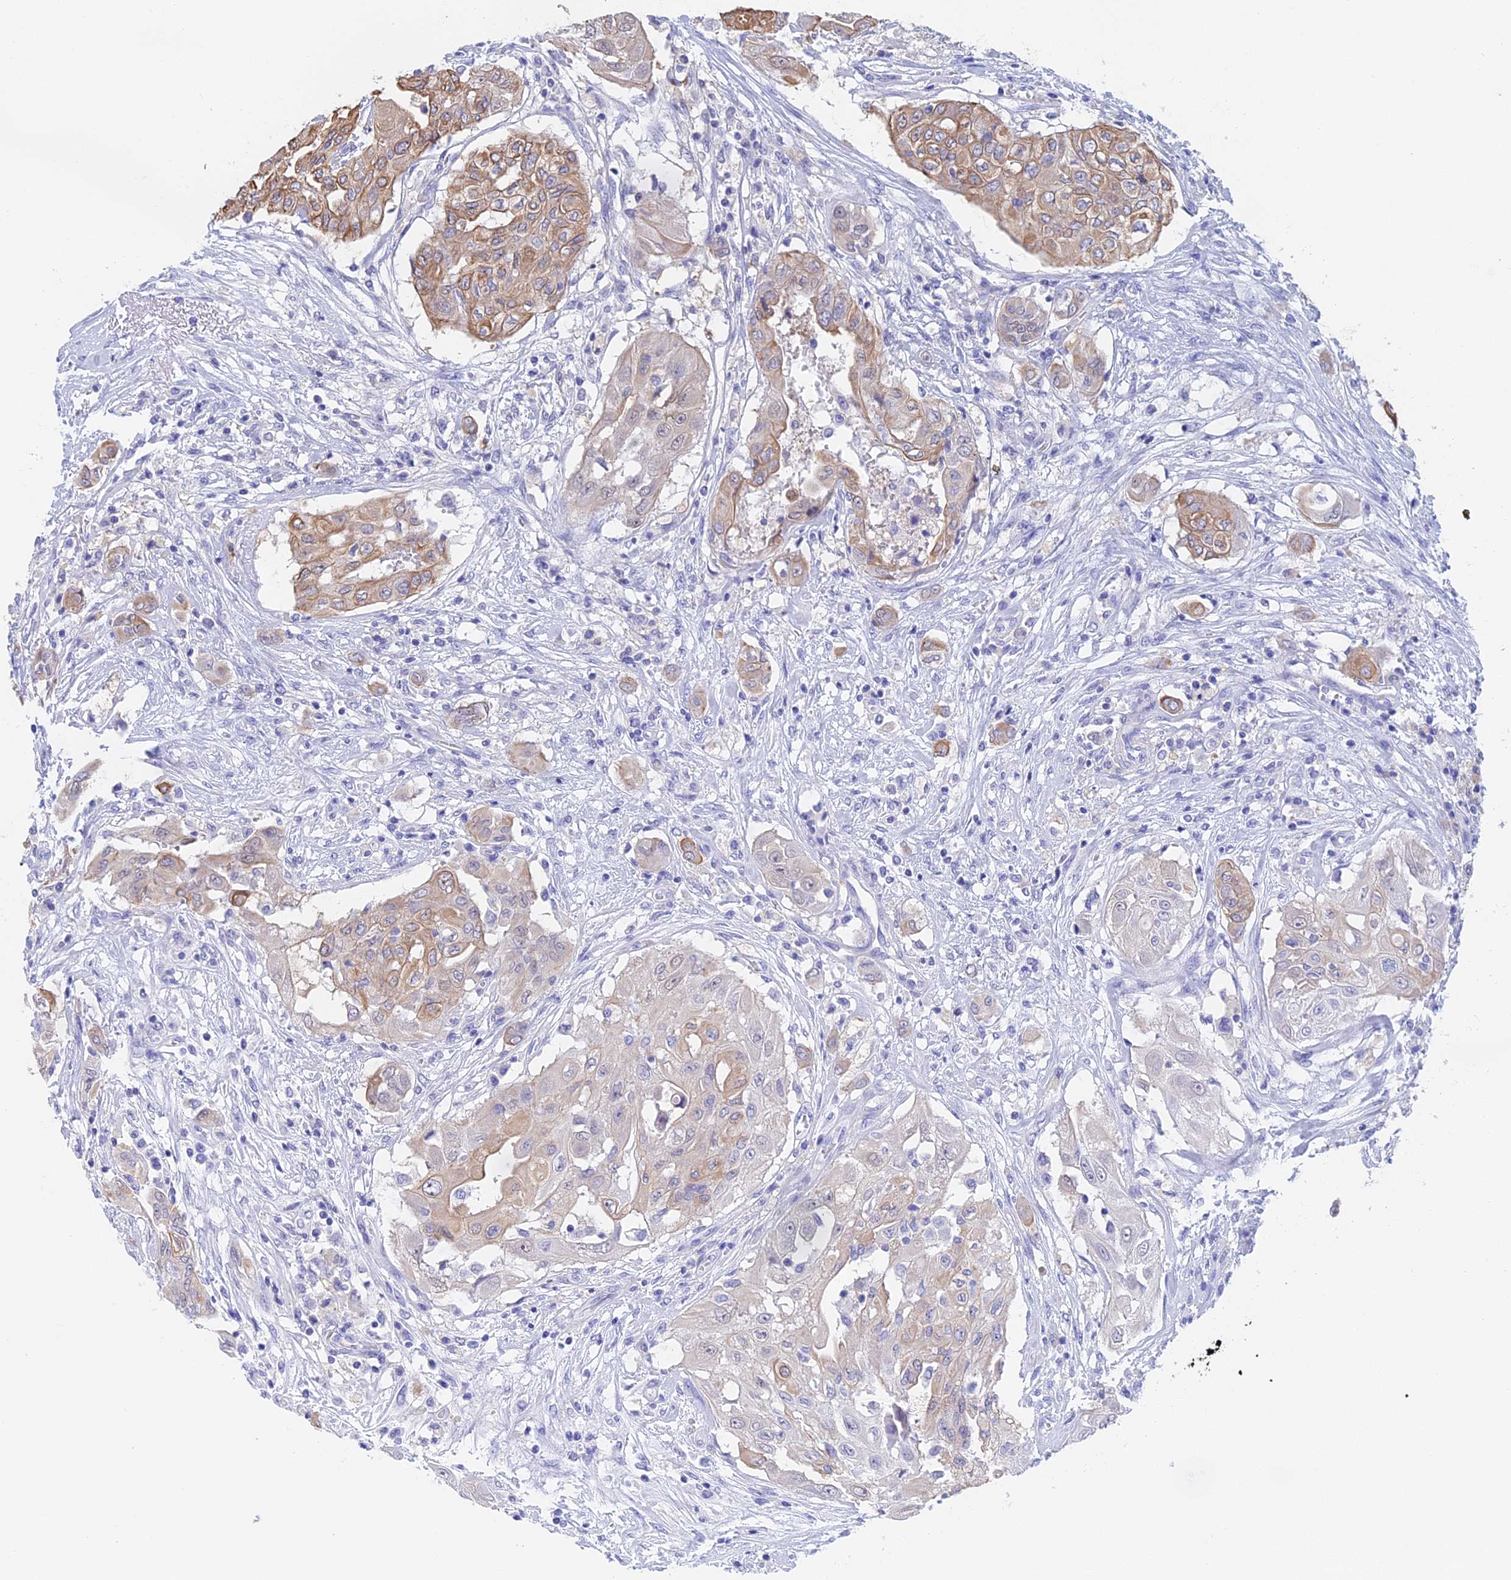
{"staining": {"intensity": "moderate", "quantity": "25%-75%", "location": "cytoplasmic/membranous"}, "tissue": "thyroid cancer", "cell_type": "Tumor cells", "image_type": "cancer", "snomed": [{"axis": "morphology", "description": "Papillary adenocarcinoma, NOS"}, {"axis": "topography", "description": "Thyroid gland"}], "caption": "A histopathology image showing moderate cytoplasmic/membranous positivity in approximately 25%-75% of tumor cells in papillary adenocarcinoma (thyroid), as visualized by brown immunohistochemical staining.", "gene": "STUB1", "patient": {"sex": "female", "age": 59}}